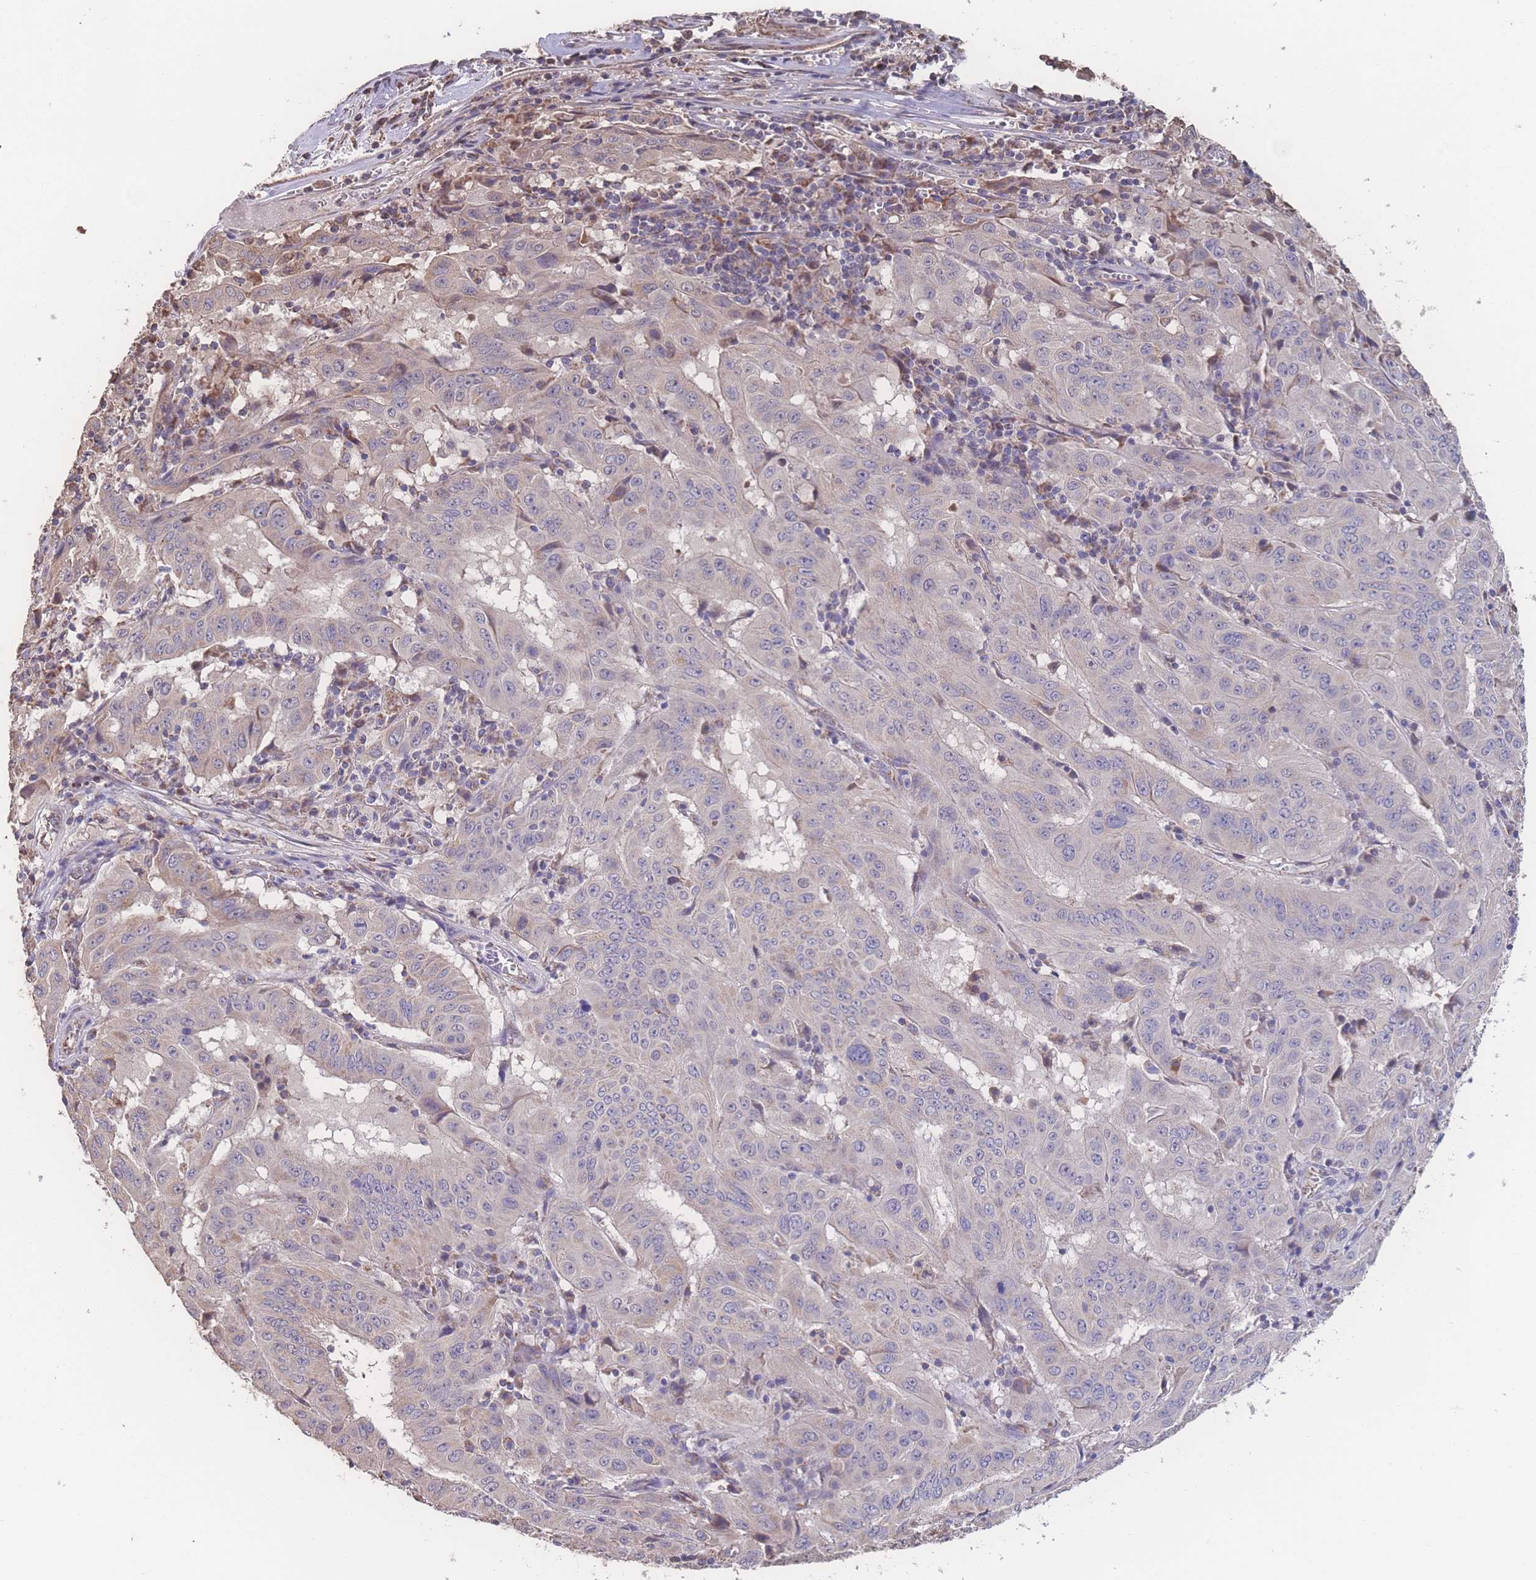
{"staining": {"intensity": "moderate", "quantity": "<25%", "location": "cytoplasmic/membranous"}, "tissue": "pancreatic cancer", "cell_type": "Tumor cells", "image_type": "cancer", "snomed": [{"axis": "morphology", "description": "Adenocarcinoma, NOS"}, {"axis": "topography", "description": "Pancreas"}], "caption": "Protein expression analysis of adenocarcinoma (pancreatic) demonstrates moderate cytoplasmic/membranous positivity in approximately <25% of tumor cells.", "gene": "SGSM3", "patient": {"sex": "male", "age": 63}}